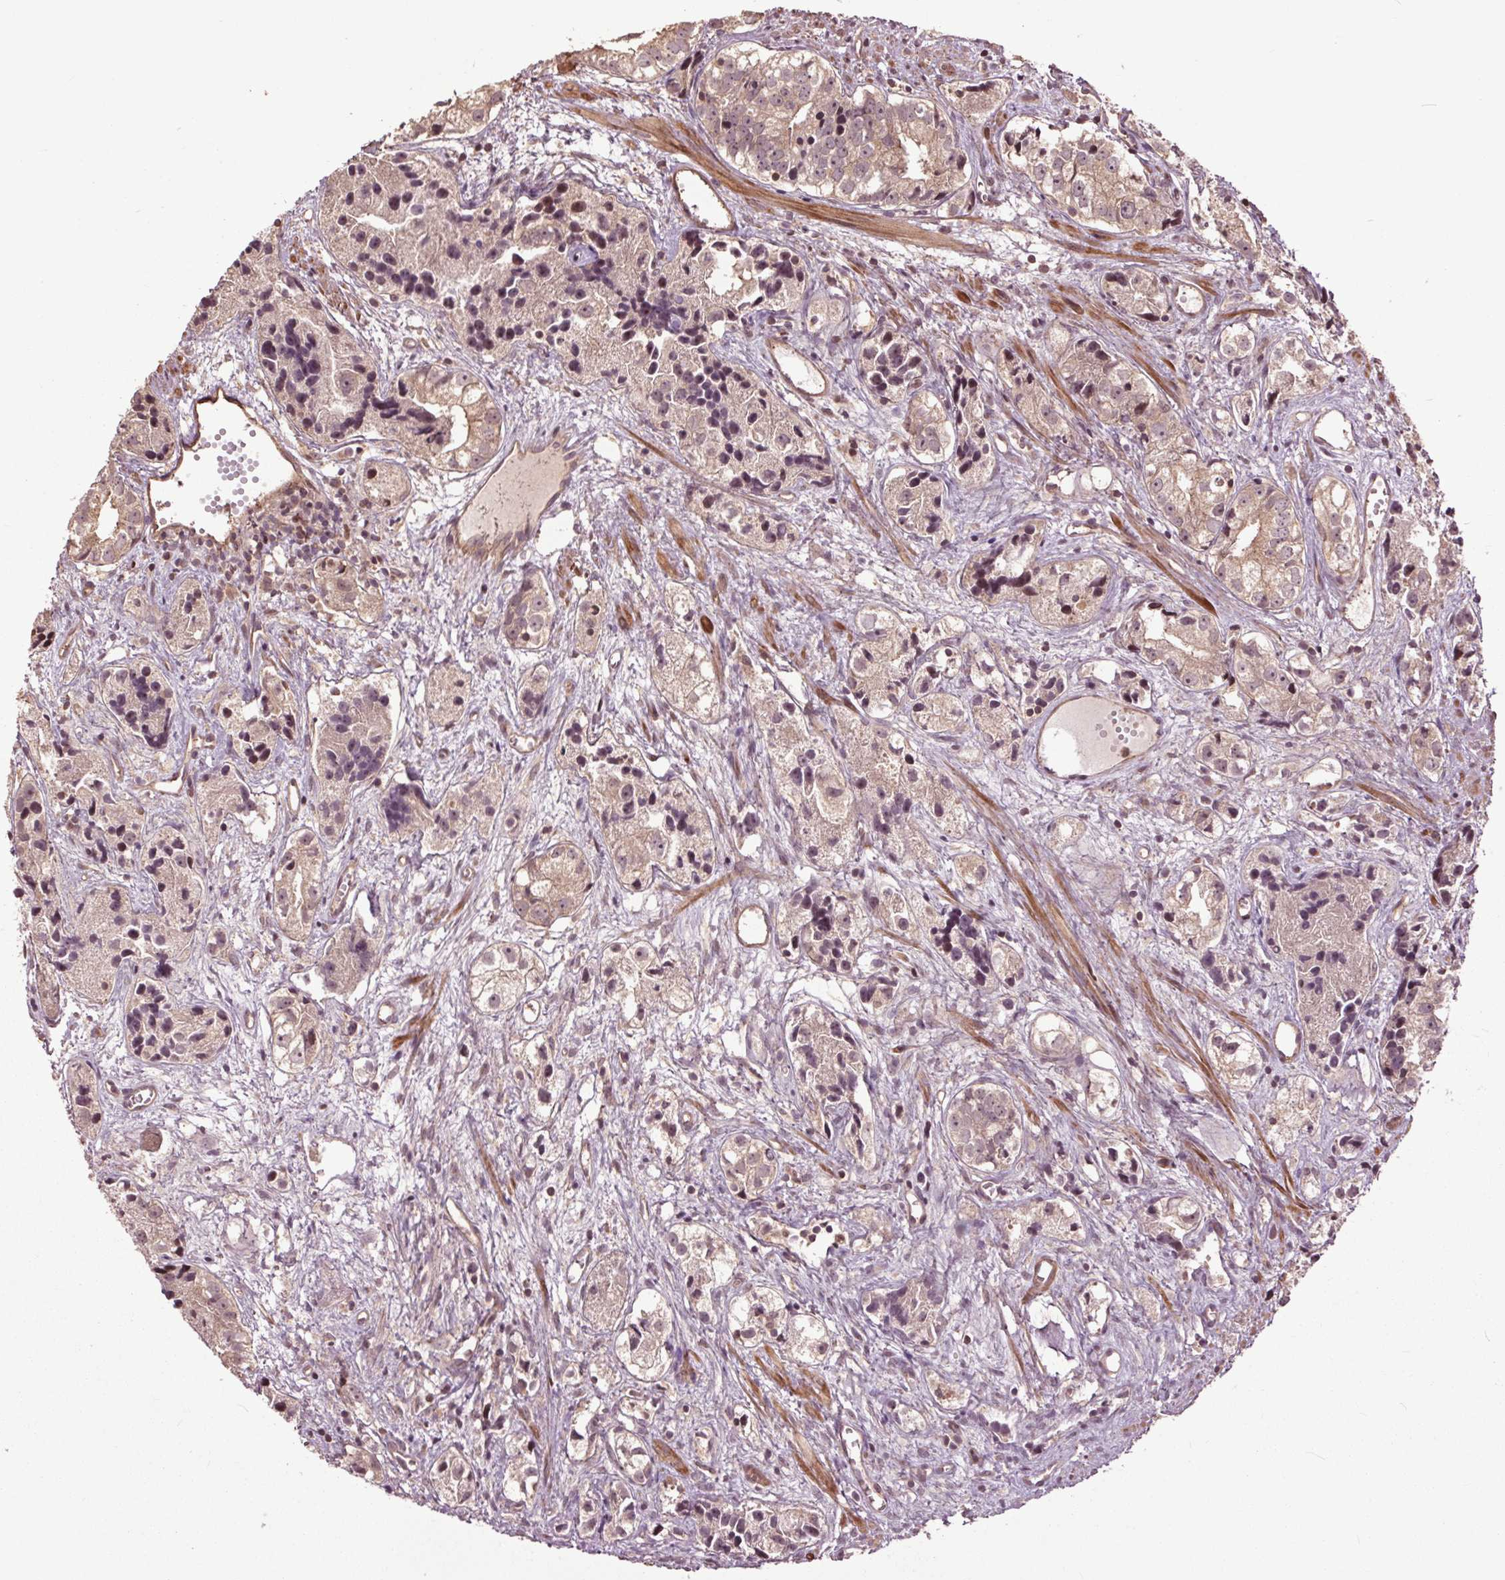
{"staining": {"intensity": "weak", "quantity": ">75%", "location": "cytoplasmic/membranous"}, "tissue": "prostate cancer", "cell_type": "Tumor cells", "image_type": "cancer", "snomed": [{"axis": "morphology", "description": "Adenocarcinoma, High grade"}, {"axis": "topography", "description": "Prostate"}], "caption": "The image demonstrates a brown stain indicating the presence of a protein in the cytoplasmic/membranous of tumor cells in prostate cancer.", "gene": "CEP95", "patient": {"sex": "male", "age": 68}}